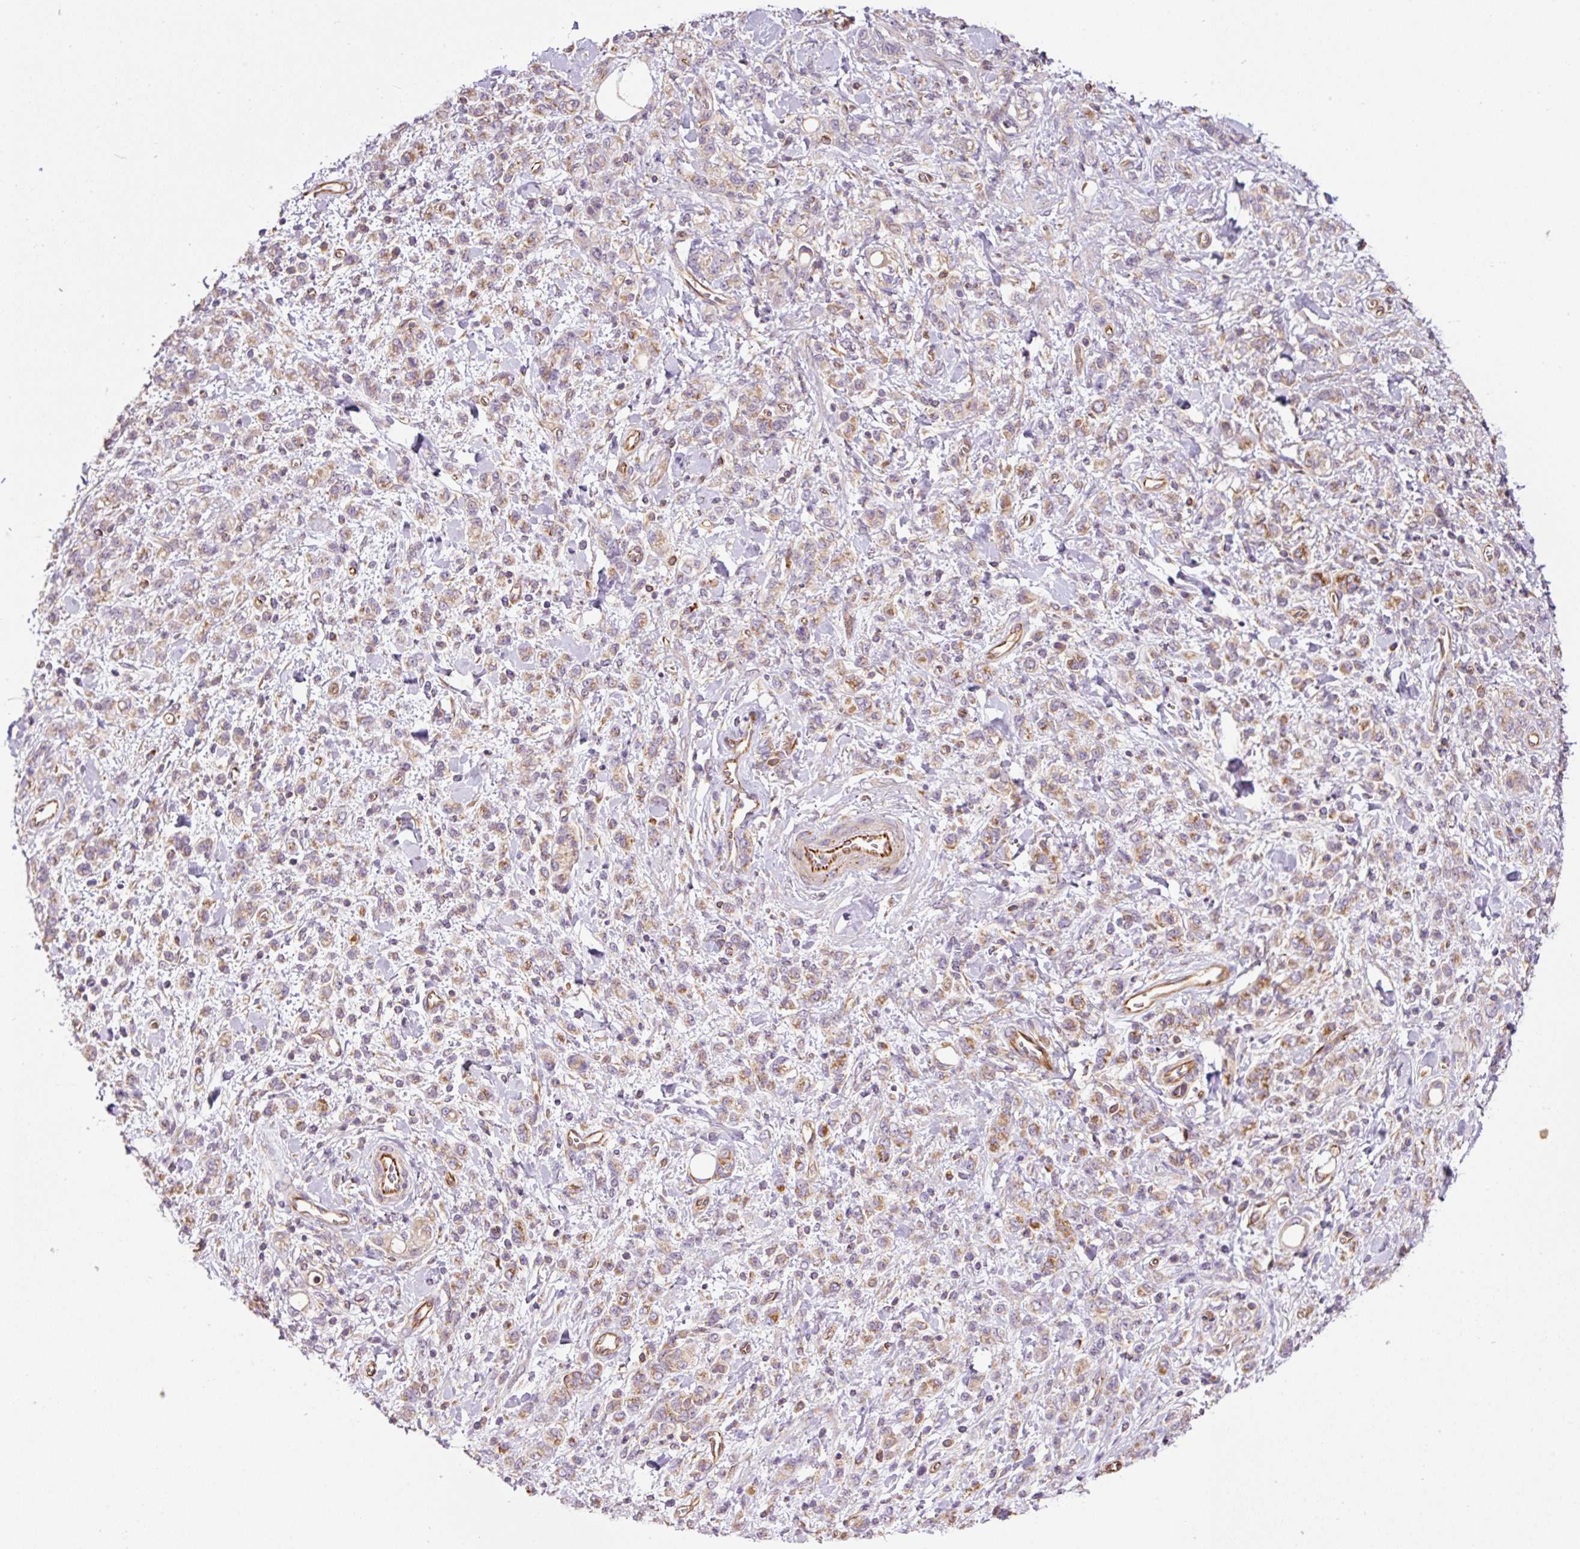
{"staining": {"intensity": "moderate", "quantity": "<25%", "location": "cytoplasmic/membranous"}, "tissue": "stomach cancer", "cell_type": "Tumor cells", "image_type": "cancer", "snomed": [{"axis": "morphology", "description": "Adenocarcinoma, NOS"}, {"axis": "topography", "description": "Stomach"}], "caption": "An image of human stomach adenocarcinoma stained for a protein demonstrates moderate cytoplasmic/membranous brown staining in tumor cells.", "gene": "PCK2", "patient": {"sex": "male", "age": 77}}